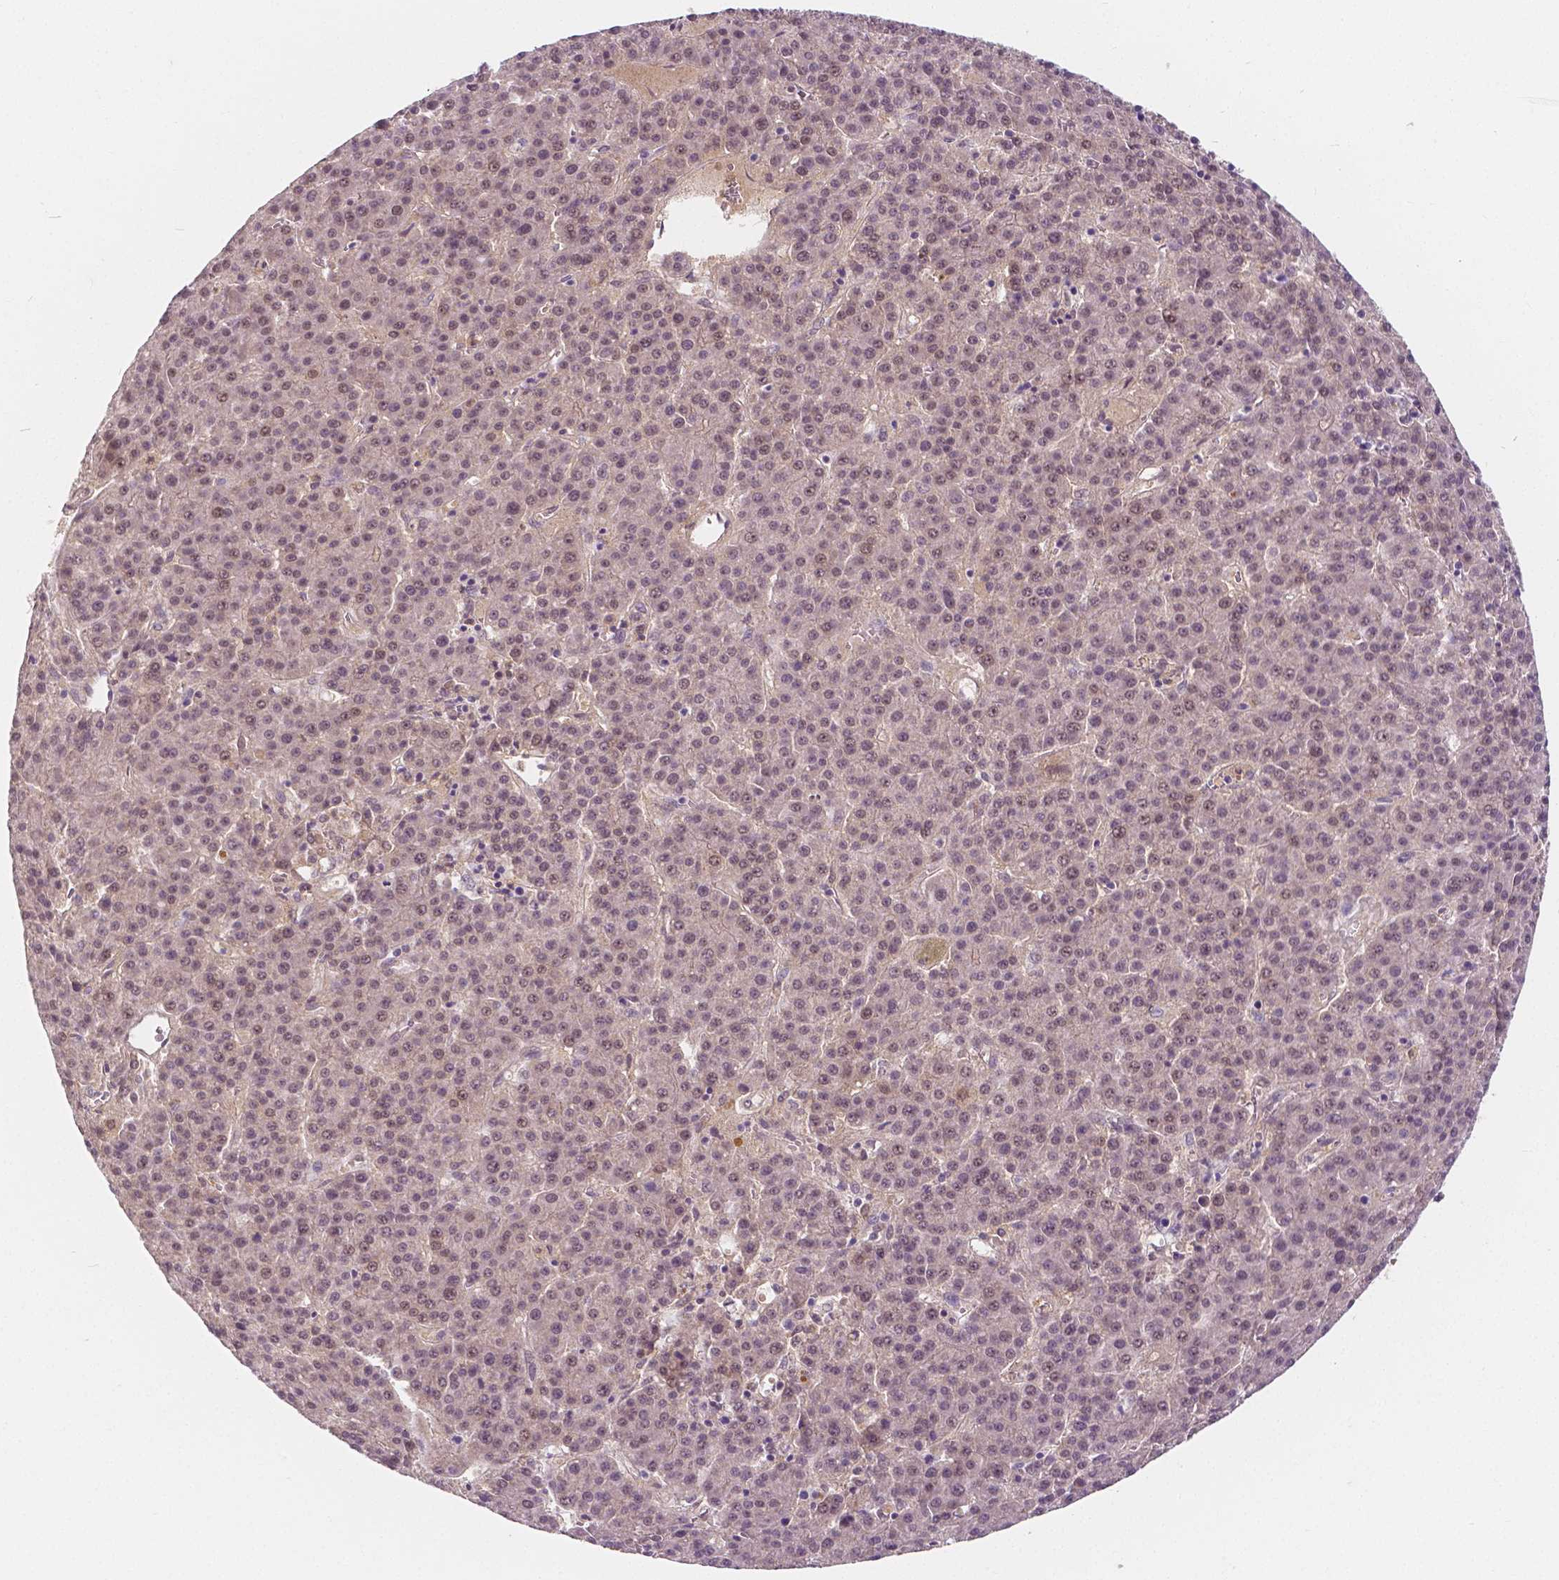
{"staining": {"intensity": "weak", "quantity": "25%-75%", "location": "nuclear"}, "tissue": "liver cancer", "cell_type": "Tumor cells", "image_type": "cancer", "snomed": [{"axis": "morphology", "description": "Carcinoma, Hepatocellular, NOS"}, {"axis": "topography", "description": "Liver"}], "caption": "Liver hepatocellular carcinoma tissue reveals weak nuclear staining in approximately 25%-75% of tumor cells, visualized by immunohistochemistry.", "gene": "NAPRT", "patient": {"sex": "female", "age": 58}}